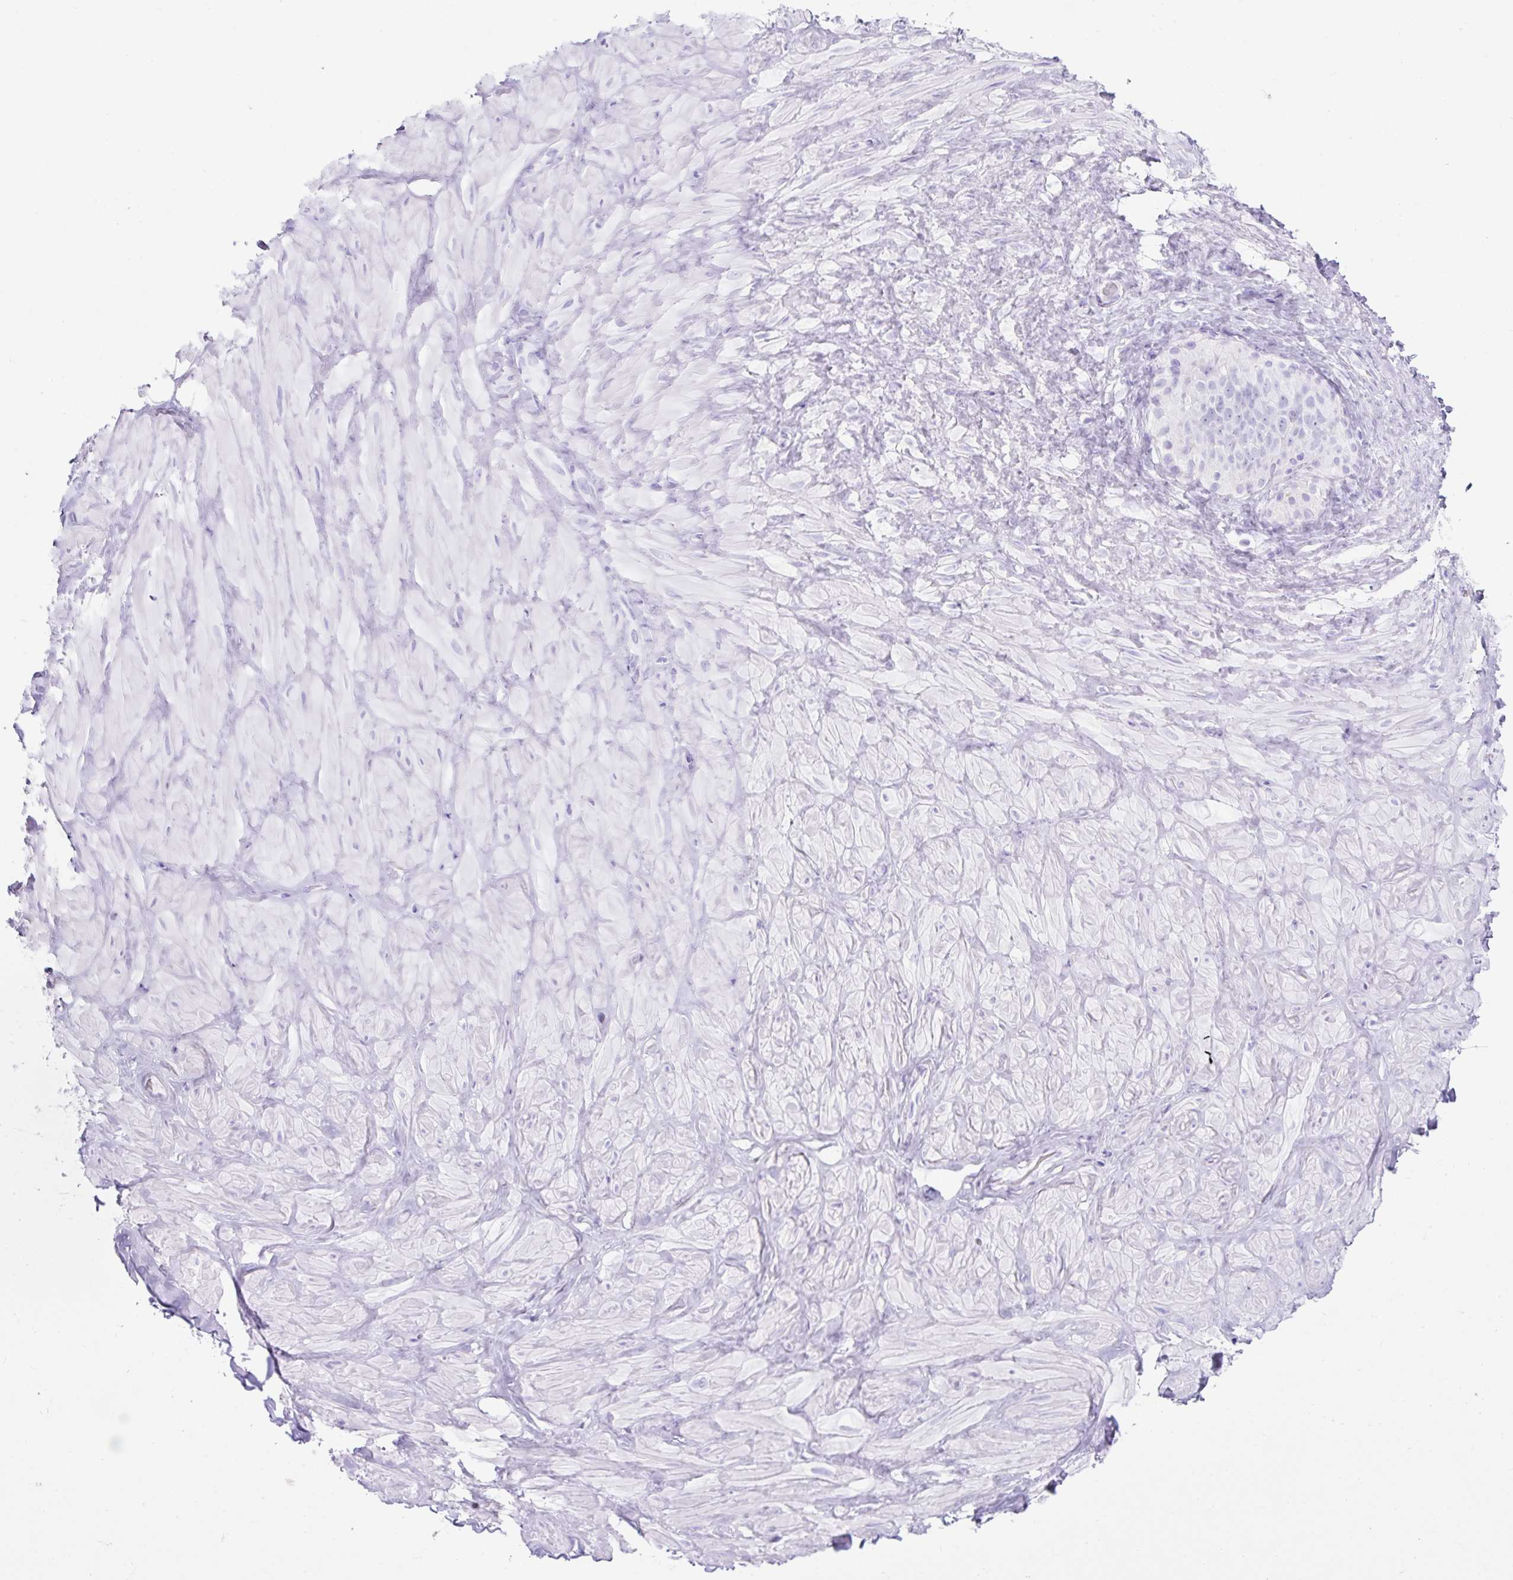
{"staining": {"intensity": "negative", "quantity": "none", "location": "none"}, "tissue": "adipose tissue", "cell_type": "Adipocytes", "image_type": "normal", "snomed": [{"axis": "morphology", "description": "Normal tissue, NOS"}, {"axis": "topography", "description": "Vascular tissue"}, {"axis": "topography", "description": "Peripheral nerve tissue"}], "caption": "Immunohistochemical staining of normal human adipose tissue exhibits no significant expression in adipocytes.", "gene": "KRT12", "patient": {"sex": "male", "age": 41}}